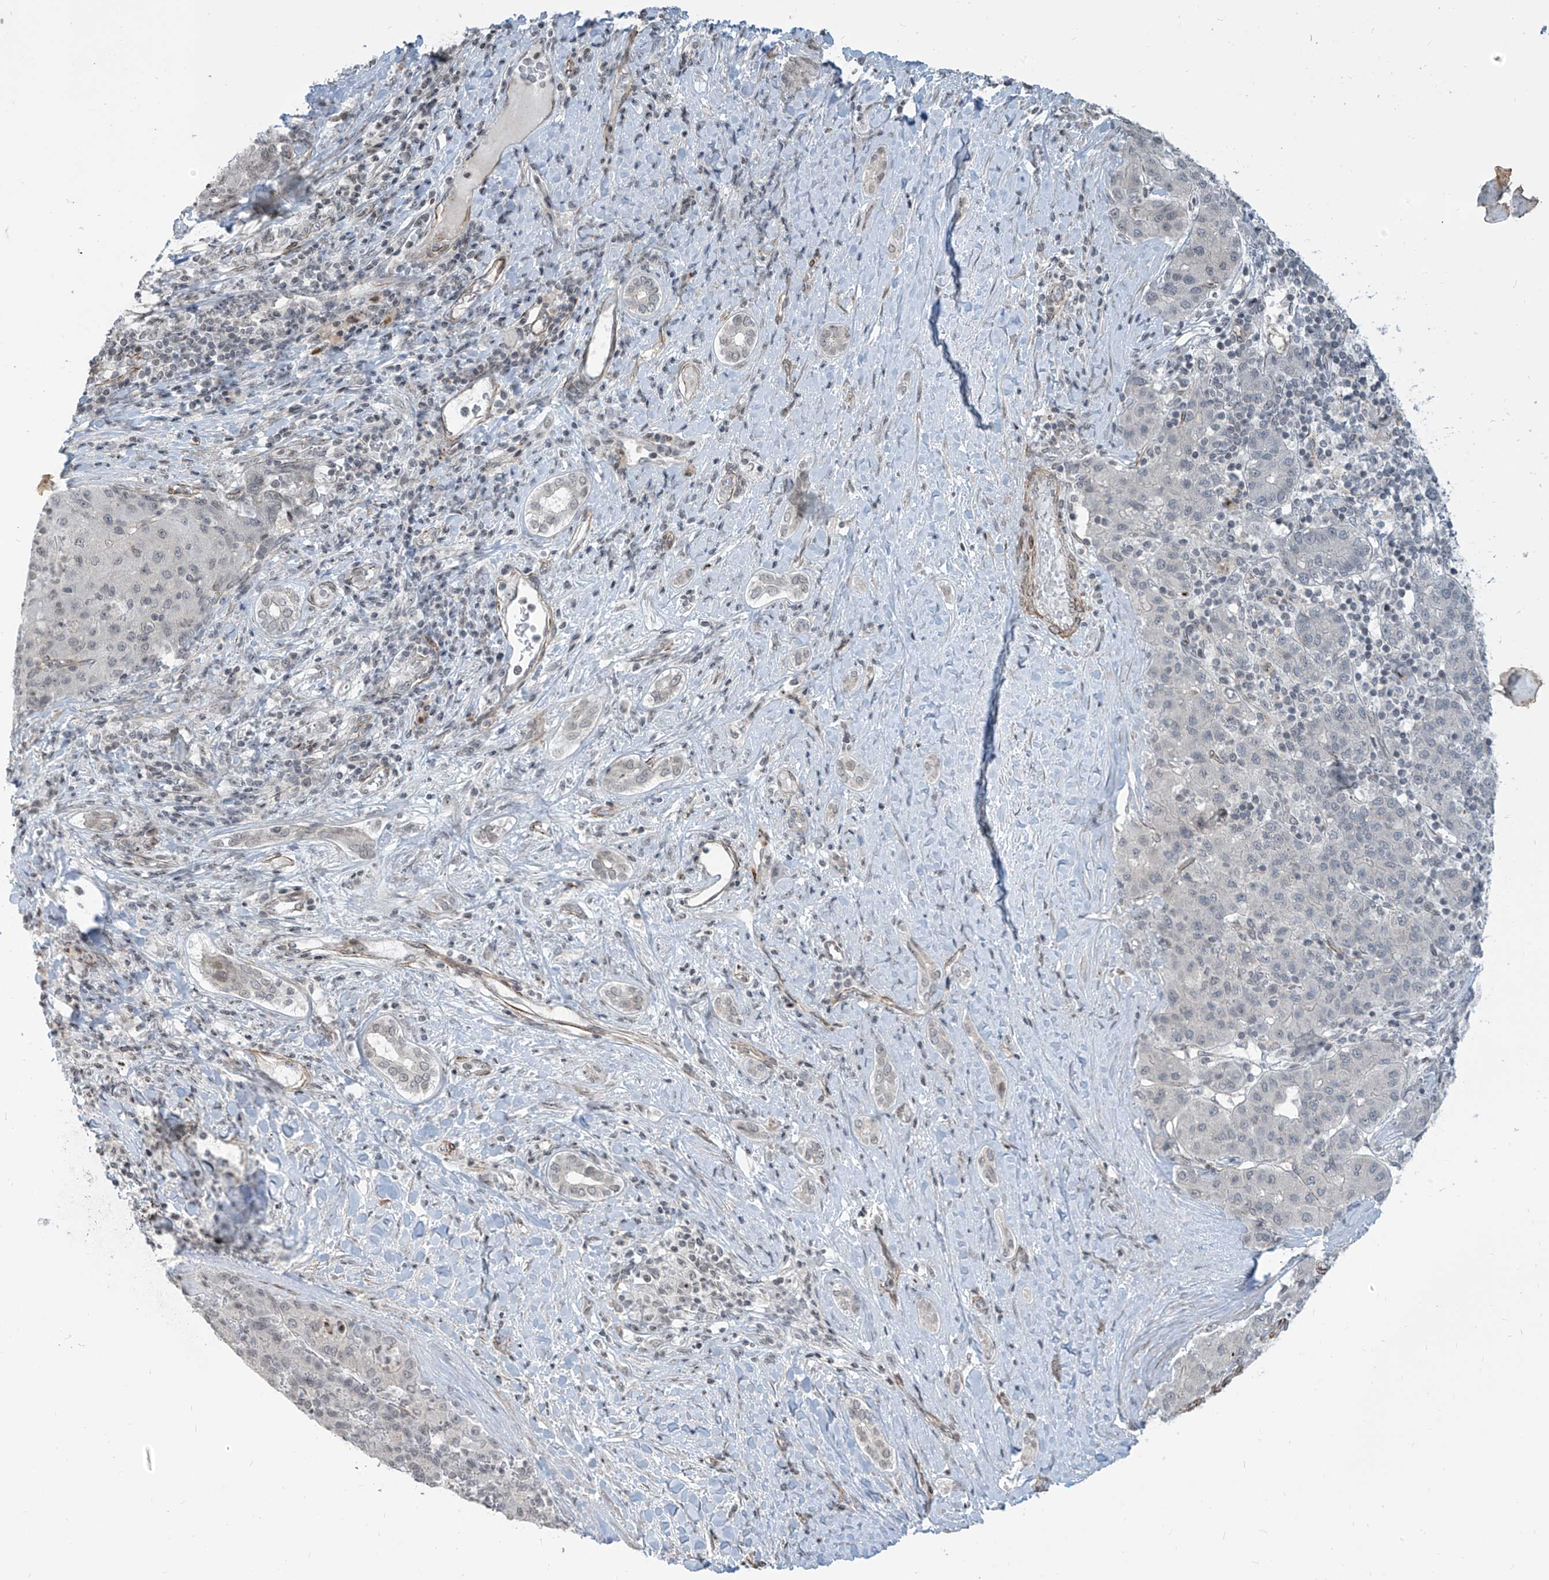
{"staining": {"intensity": "negative", "quantity": "none", "location": "none"}, "tissue": "liver cancer", "cell_type": "Tumor cells", "image_type": "cancer", "snomed": [{"axis": "morphology", "description": "Carcinoma, Hepatocellular, NOS"}, {"axis": "topography", "description": "Liver"}], "caption": "Immunohistochemistry image of human liver cancer (hepatocellular carcinoma) stained for a protein (brown), which shows no expression in tumor cells. Nuclei are stained in blue.", "gene": "METAP1D", "patient": {"sex": "male", "age": 65}}